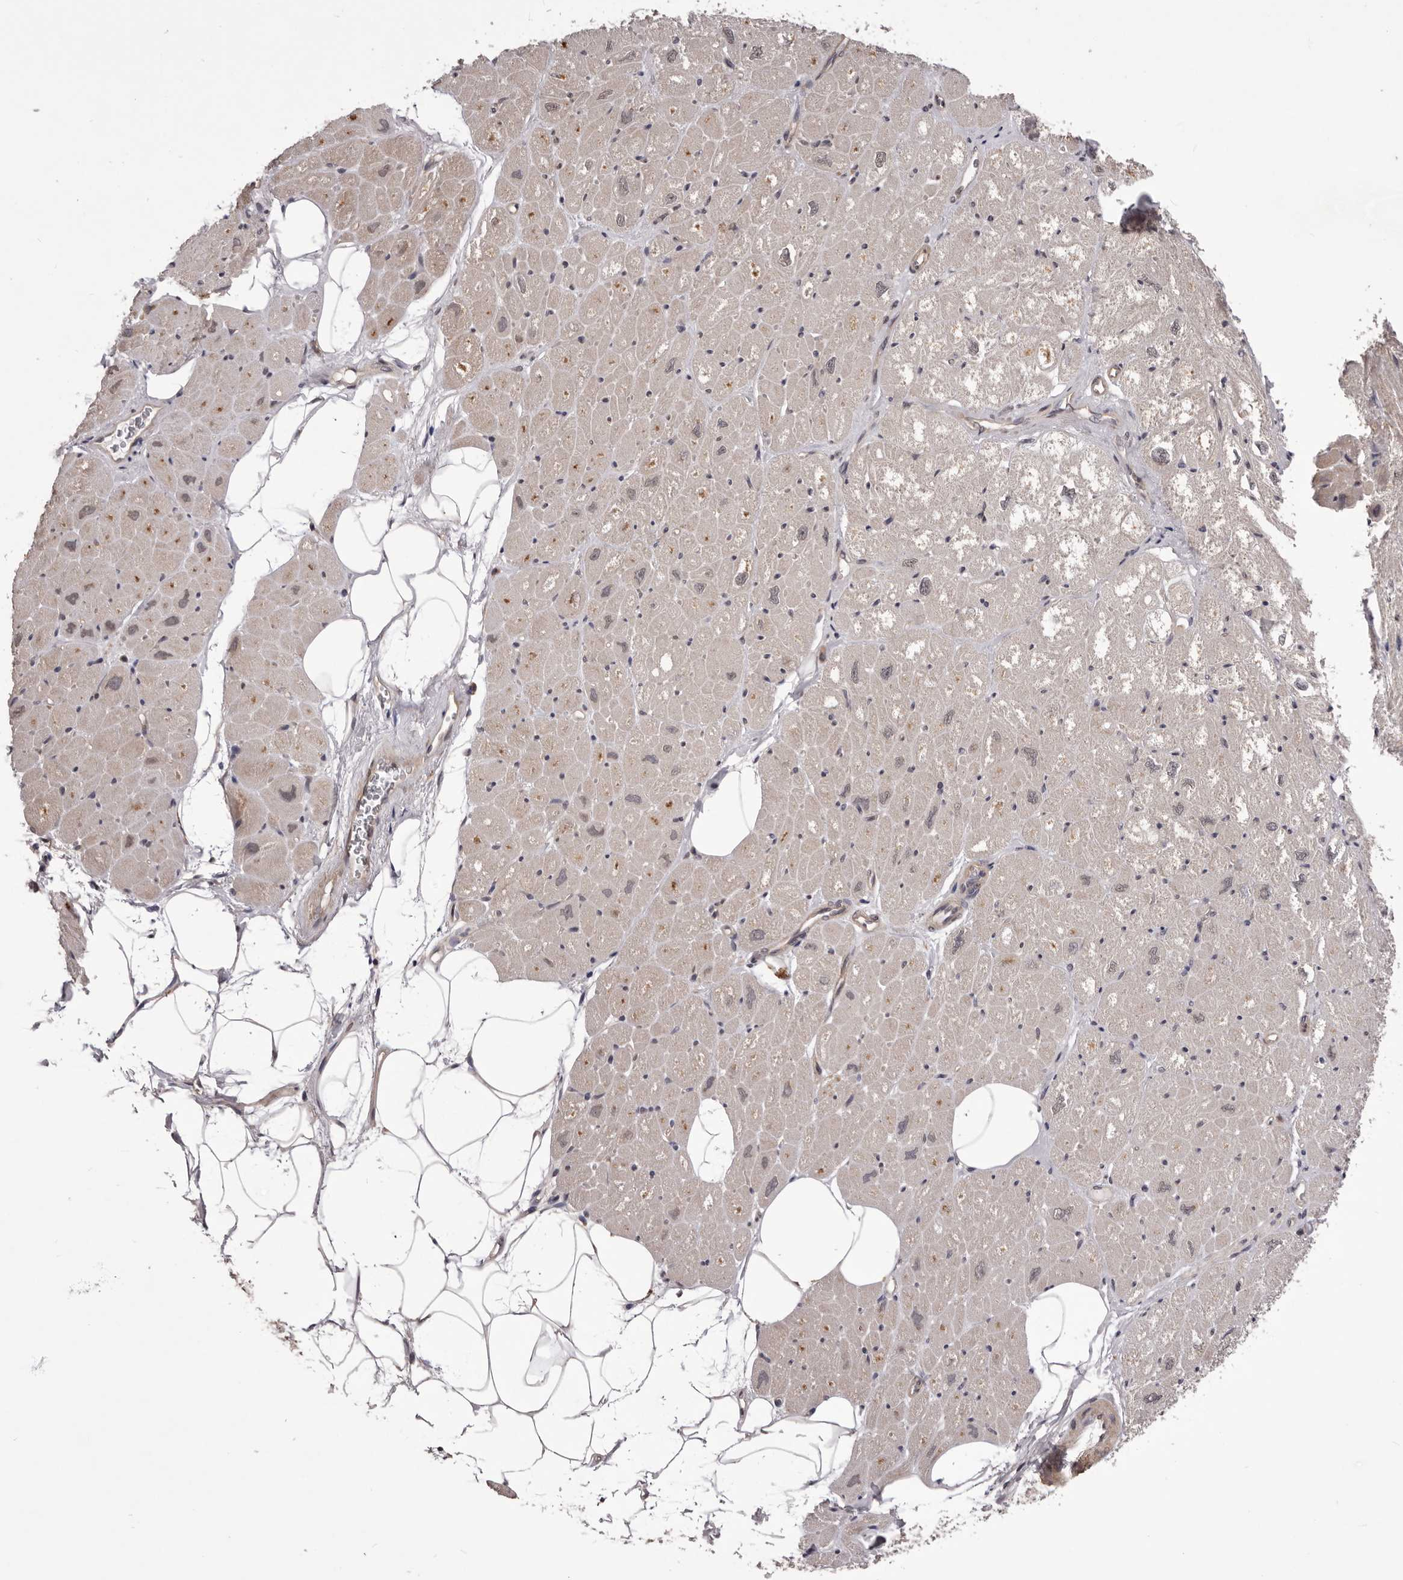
{"staining": {"intensity": "moderate", "quantity": "<25%", "location": "cytoplasmic/membranous"}, "tissue": "heart muscle", "cell_type": "Cardiomyocytes", "image_type": "normal", "snomed": [{"axis": "morphology", "description": "Normal tissue, NOS"}, {"axis": "topography", "description": "Heart"}], "caption": "Heart muscle stained for a protein shows moderate cytoplasmic/membranous positivity in cardiomyocytes. (DAB IHC, brown staining for protein, blue staining for nuclei).", "gene": "CELF3", "patient": {"sex": "male", "age": 50}}